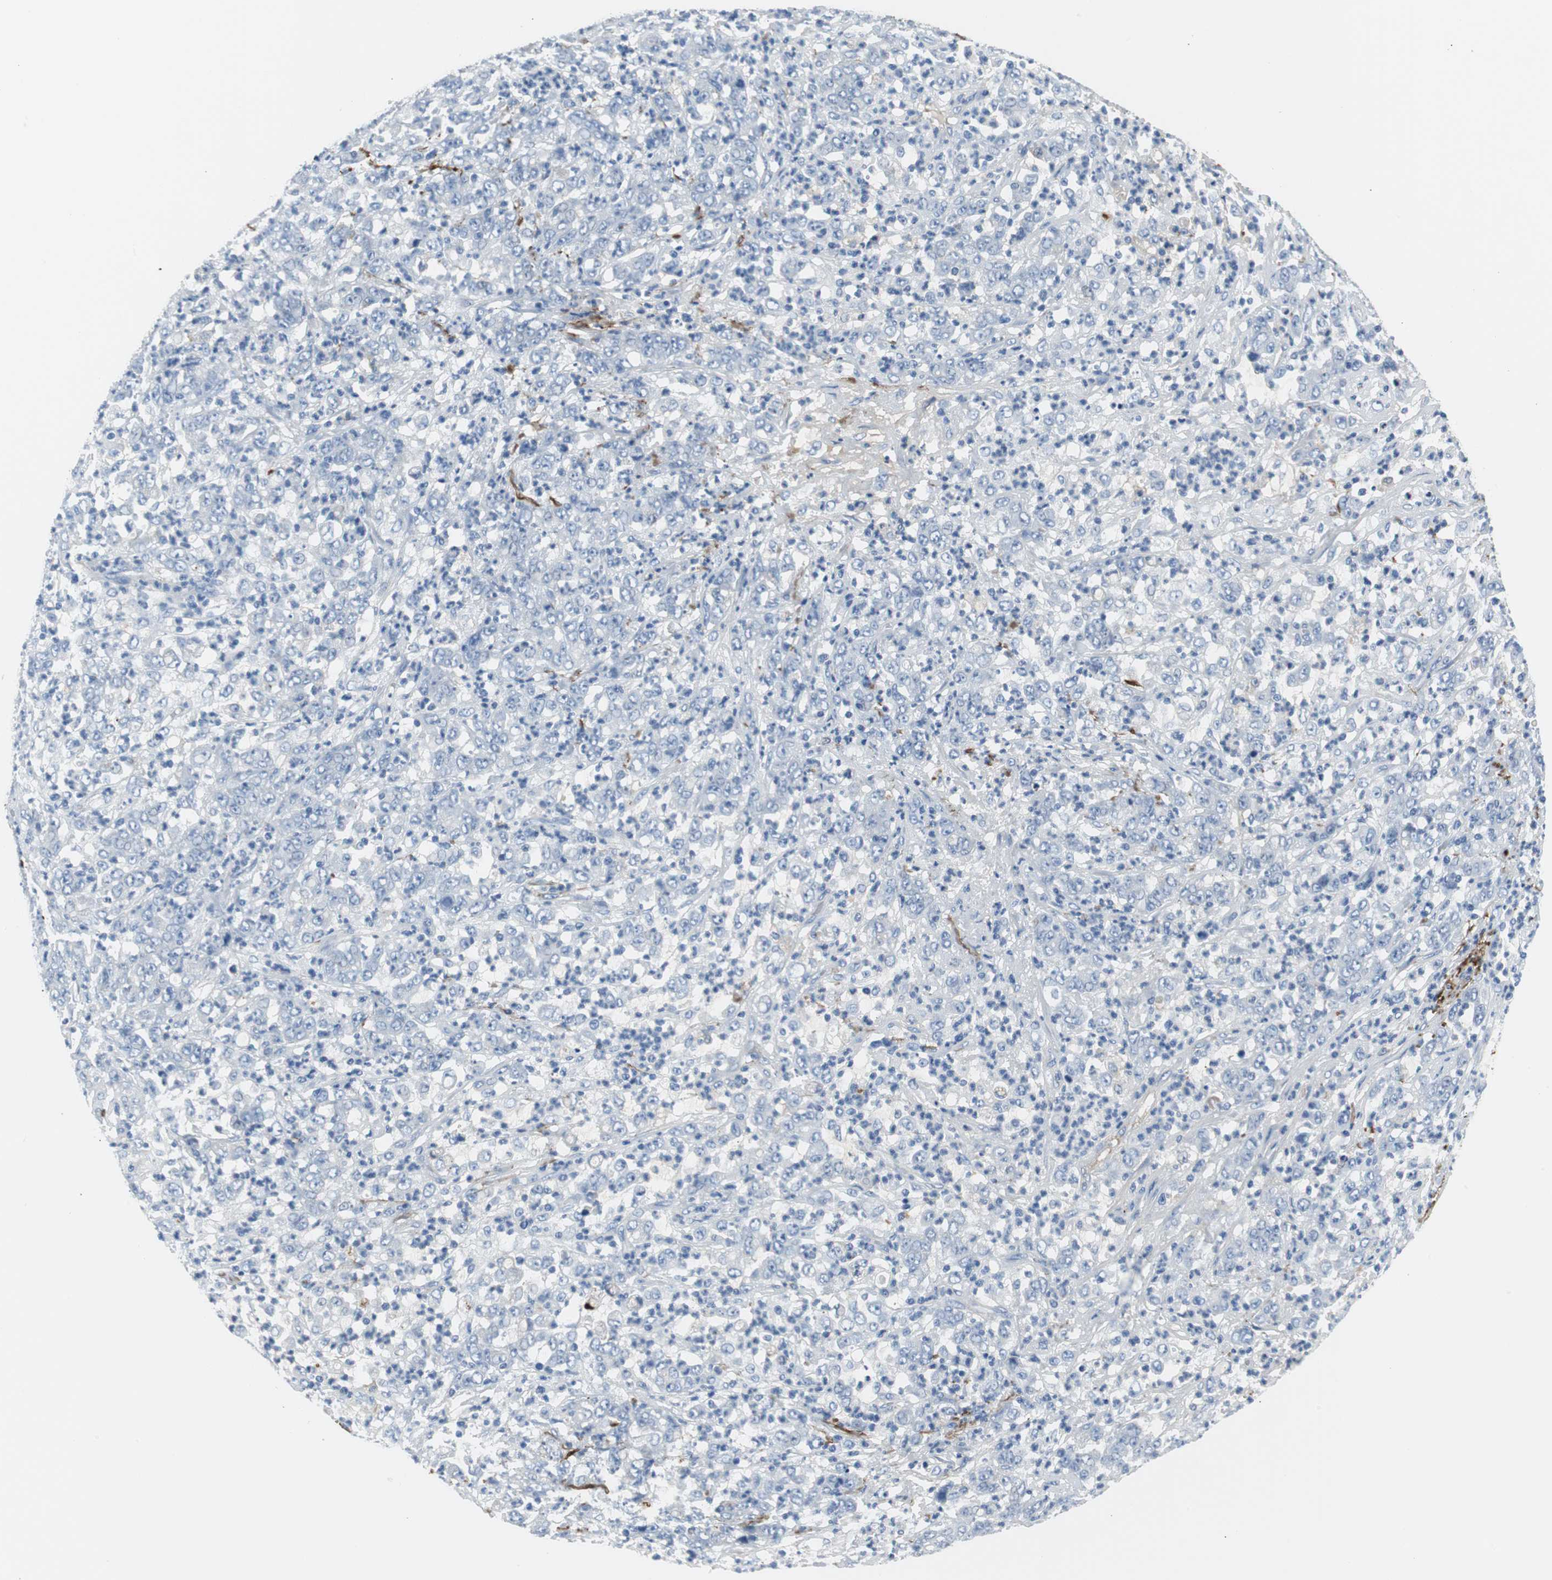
{"staining": {"intensity": "negative", "quantity": "none", "location": "none"}, "tissue": "stomach cancer", "cell_type": "Tumor cells", "image_type": "cancer", "snomed": [{"axis": "morphology", "description": "Adenocarcinoma, NOS"}, {"axis": "topography", "description": "Stomach, lower"}], "caption": "Photomicrograph shows no protein positivity in tumor cells of stomach cancer (adenocarcinoma) tissue. (DAB (3,3'-diaminobenzidine) IHC visualized using brightfield microscopy, high magnification).", "gene": "APCS", "patient": {"sex": "female", "age": 71}}